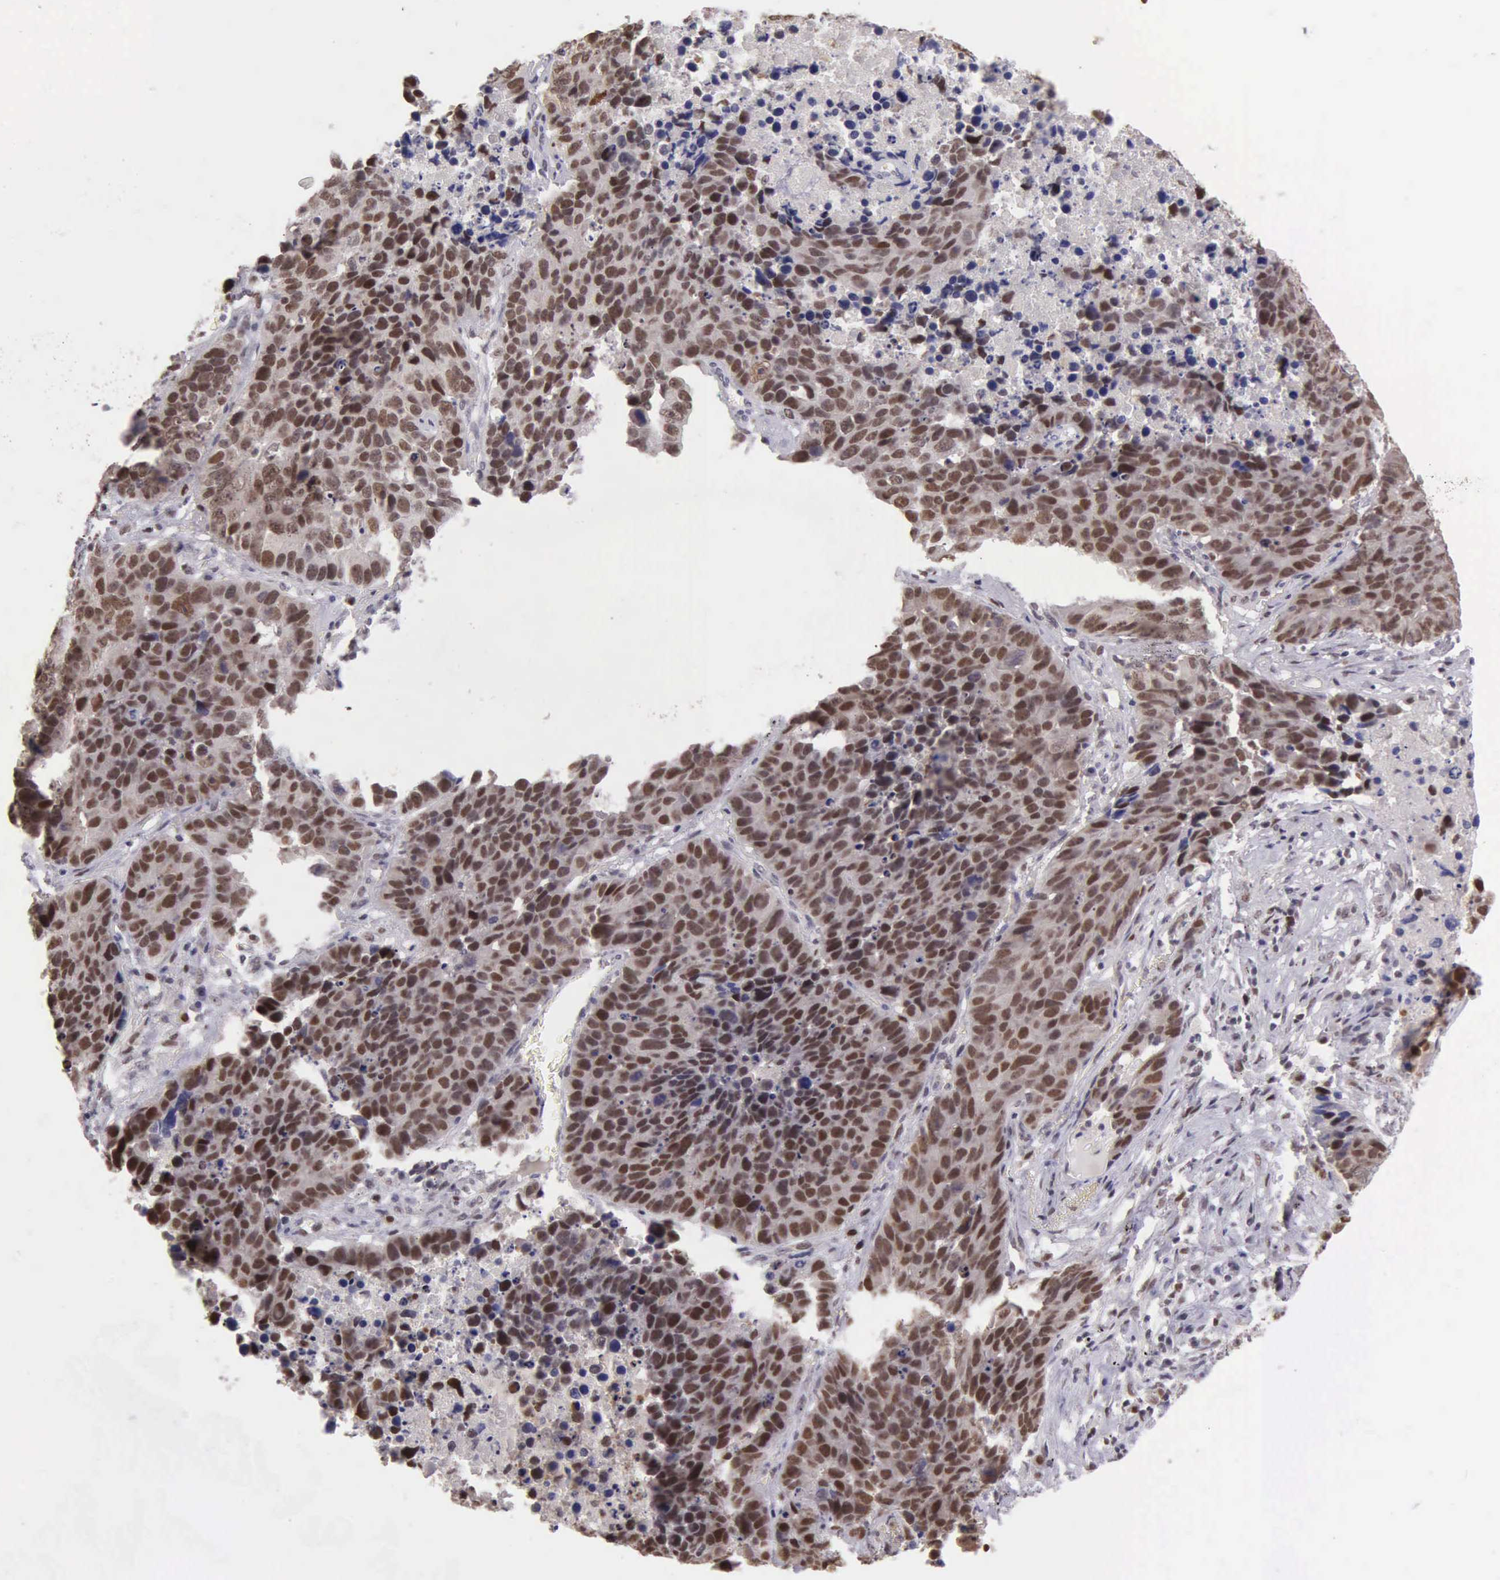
{"staining": {"intensity": "strong", "quantity": ">75%", "location": "nuclear"}, "tissue": "lung cancer", "cell_type": "Tumor cells", "image_type": "cancer", "snomed": [{"axis": "morphology", "description": "Carcinoid, malignant, NOS"}, {"axis": "topography", "description": "Lung"}], "caption": "IHC photomicrograph of lung cancer (malignant carcinoid) stained for a protein (brown), which reveals high levels of strong nuclear positivity in about >75% of tumor cells.", "gene": "UBR7", "patient": {"sex": "male", "age": 60}}